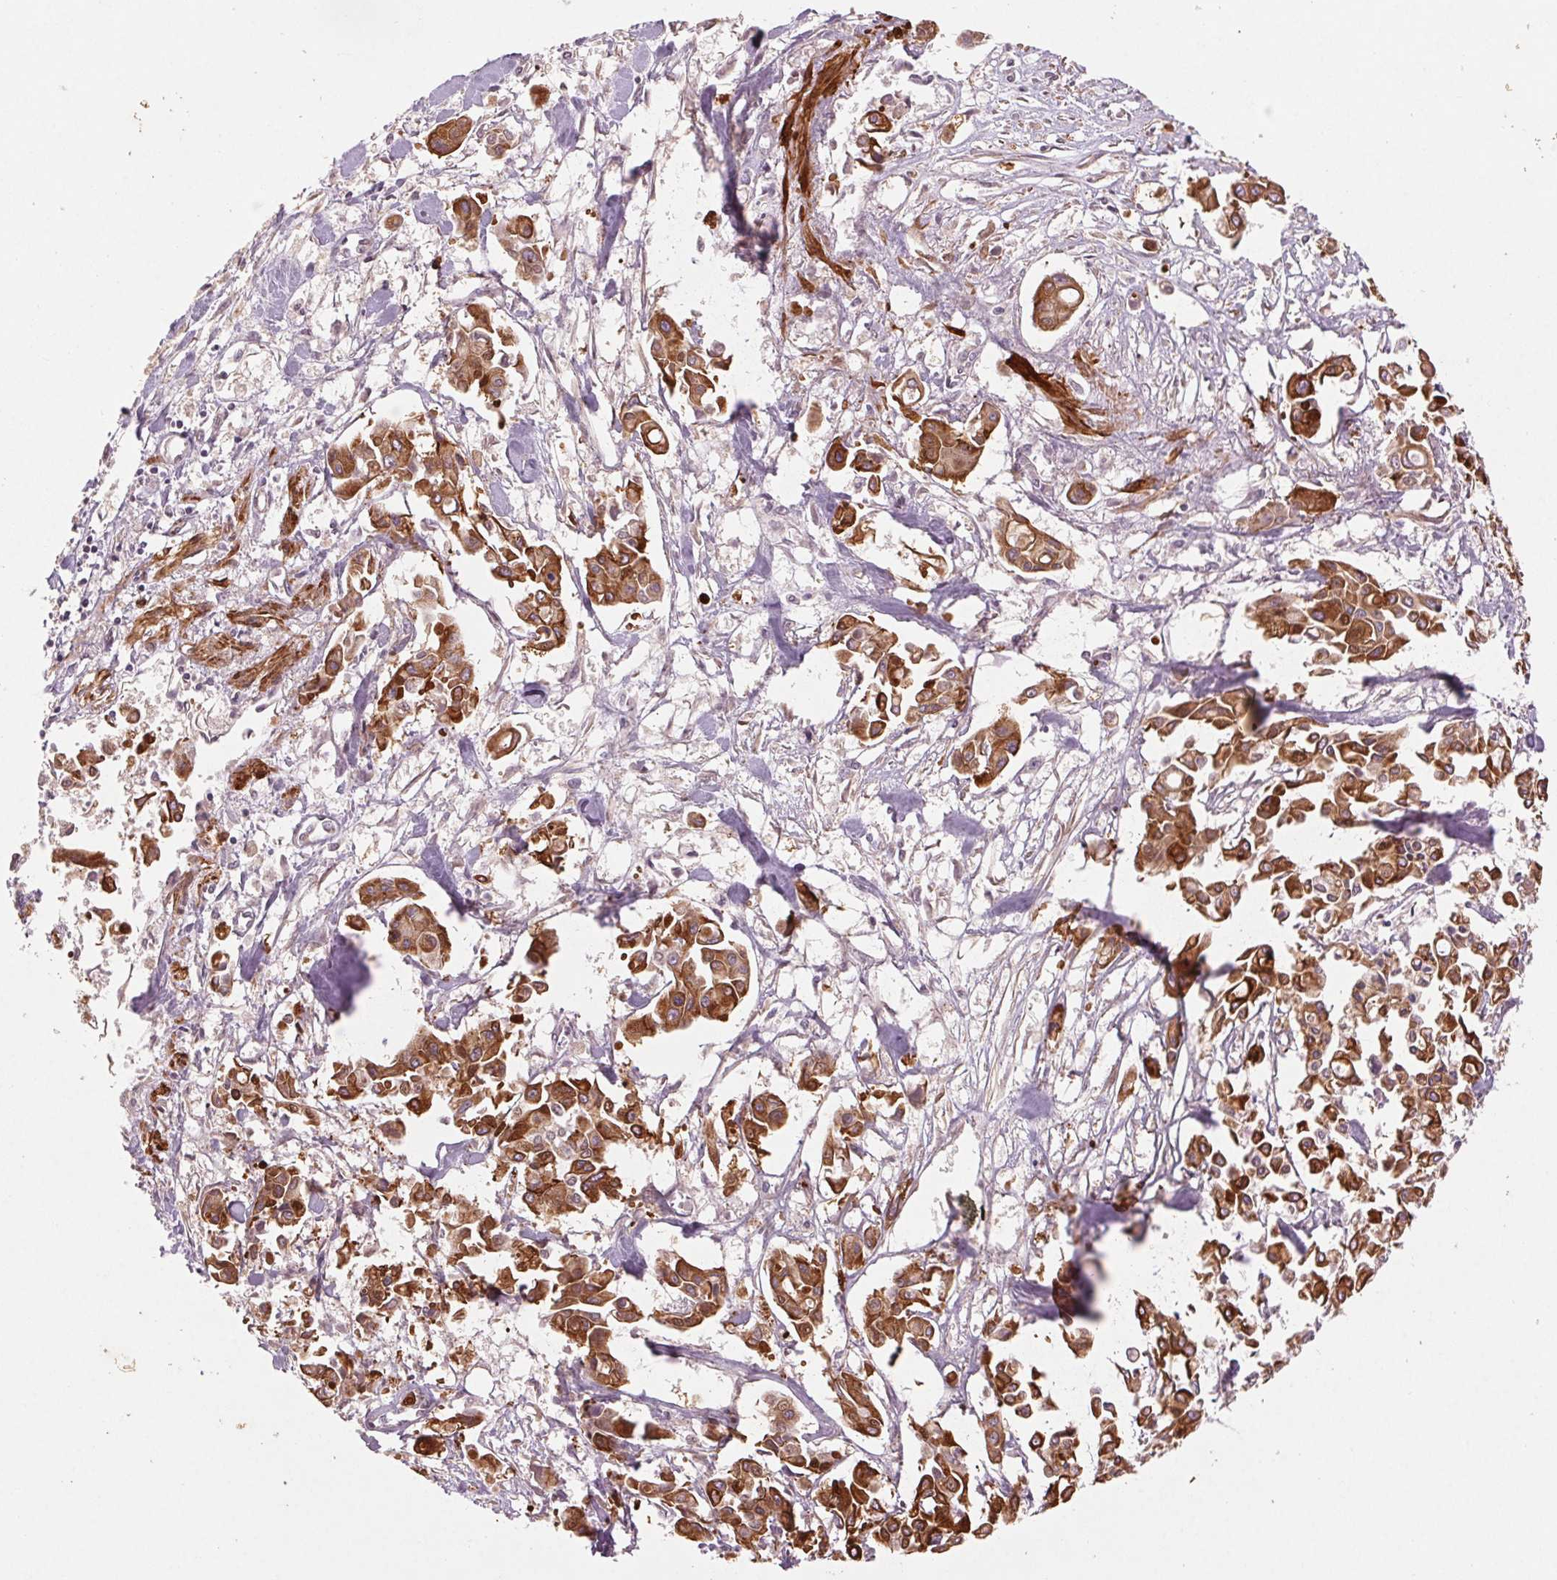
{"staining": {"intensity": "strong", "quantity": ">75%", "location": "cytoplasmic/membranous"}, "tissue": "pancreatic cancer", "cell_type": "Tumor cells", "image_type": "cancer", "snomed": [{"axis": "morphology", "description": "Adenocarcinoma, NOS"}, {"axis": "topography", "description": "Pancreas"}], "caption": "Pancreatic cancer (adenocarcinoma) tissue demonstrates strong cytoplasmic/membranous staining in approximately >75% of tumor cells, visualized by immunohistochemistry.", "gene": "SMLR1", "patient": {"sex": "male", "age": 61}}